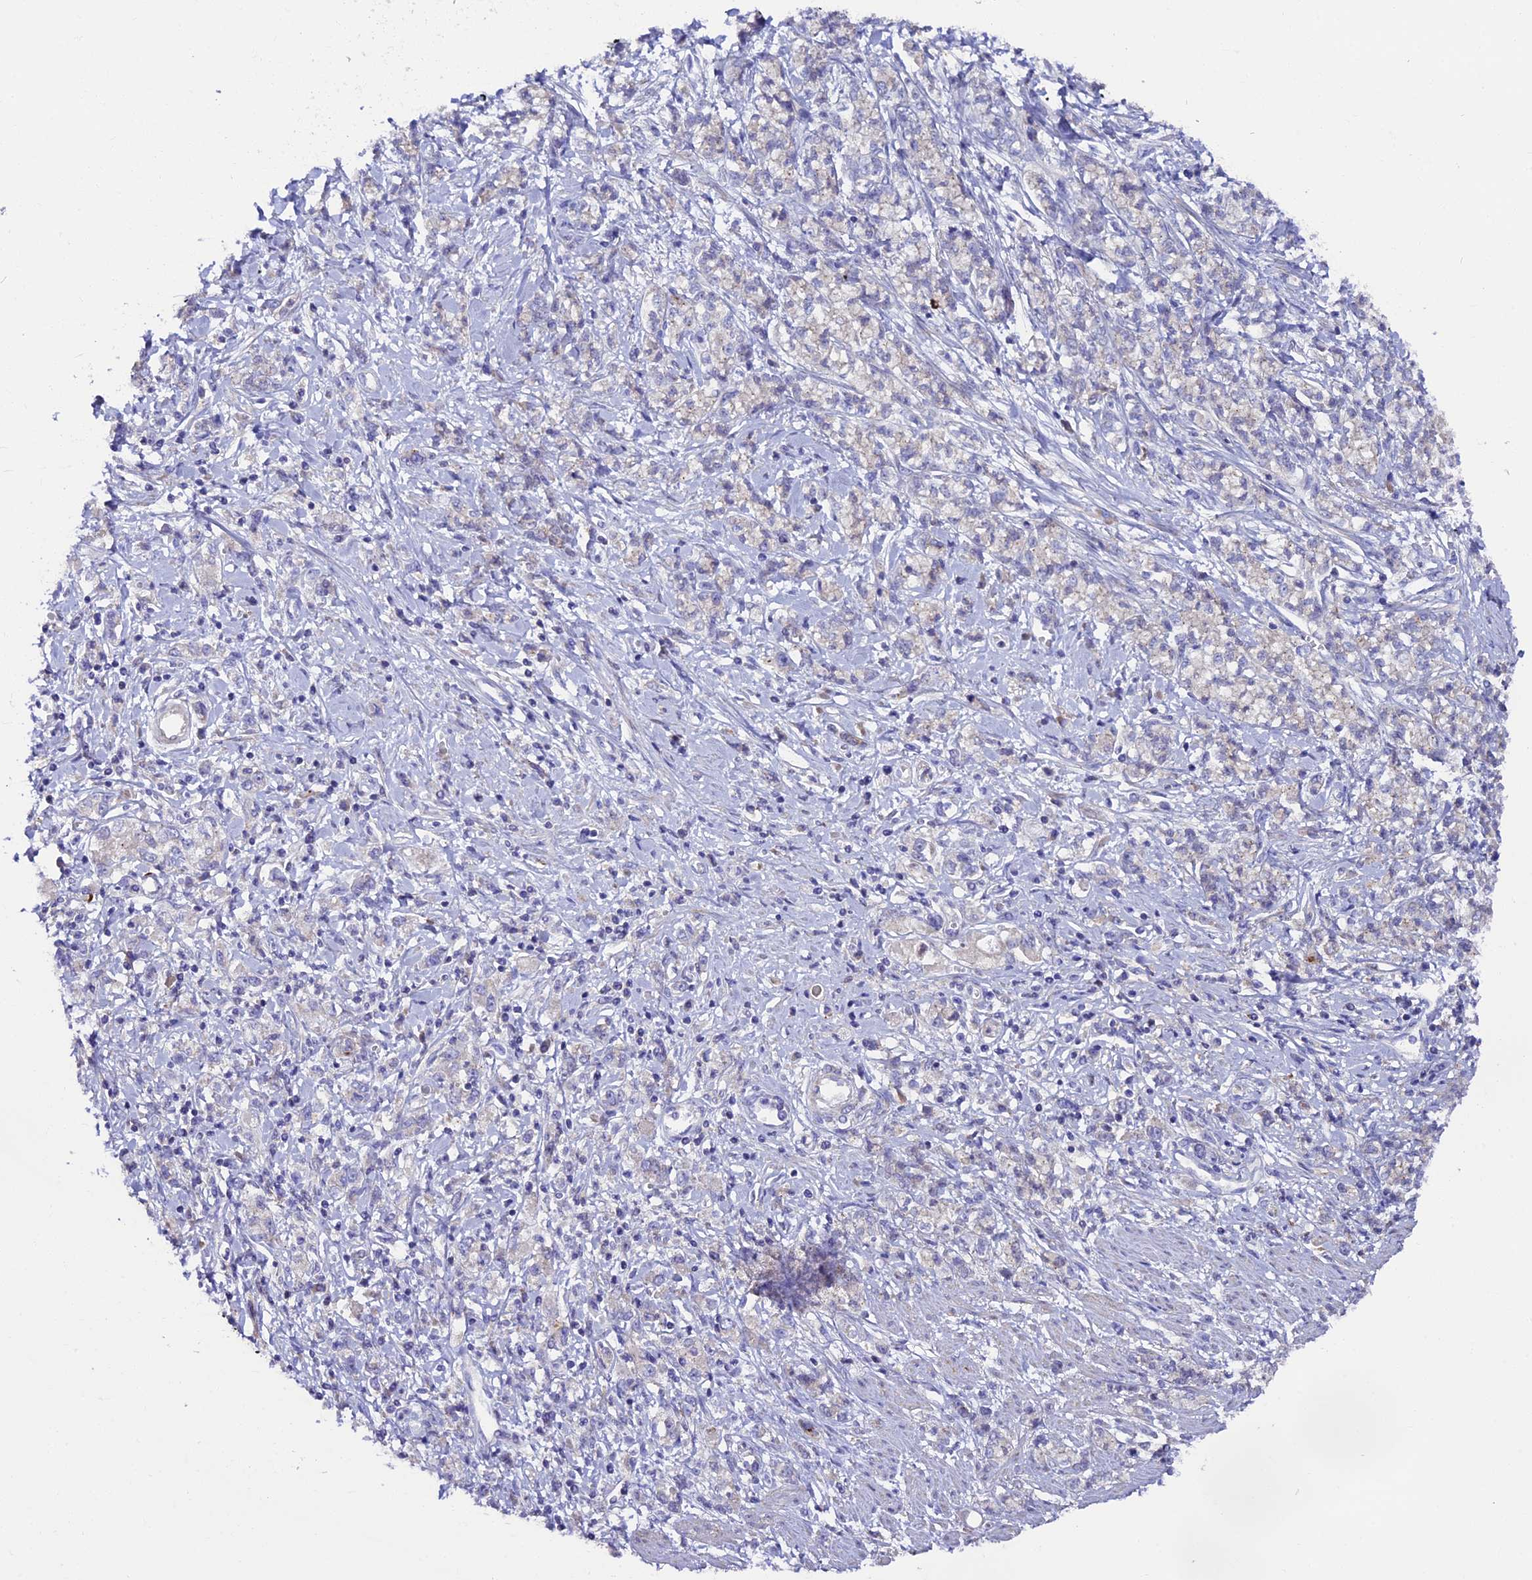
{"staining": {"intensity": "negative", "quantity": "none", "location": "none"}, "tissue": "stomach cancer", "cell_type": "Tumor cells", "image_type": "cancer", "snomed": [{"axis": "morphology", "description": "Adenocarcinoma, NOS"}, {"axis": "topography", "description": "Stomach"}], "caption": "The image shows no staining of tumor cells in stomach cancer.", "gene": "PIGU", "patient": {"sex": "female", "age": 76}}